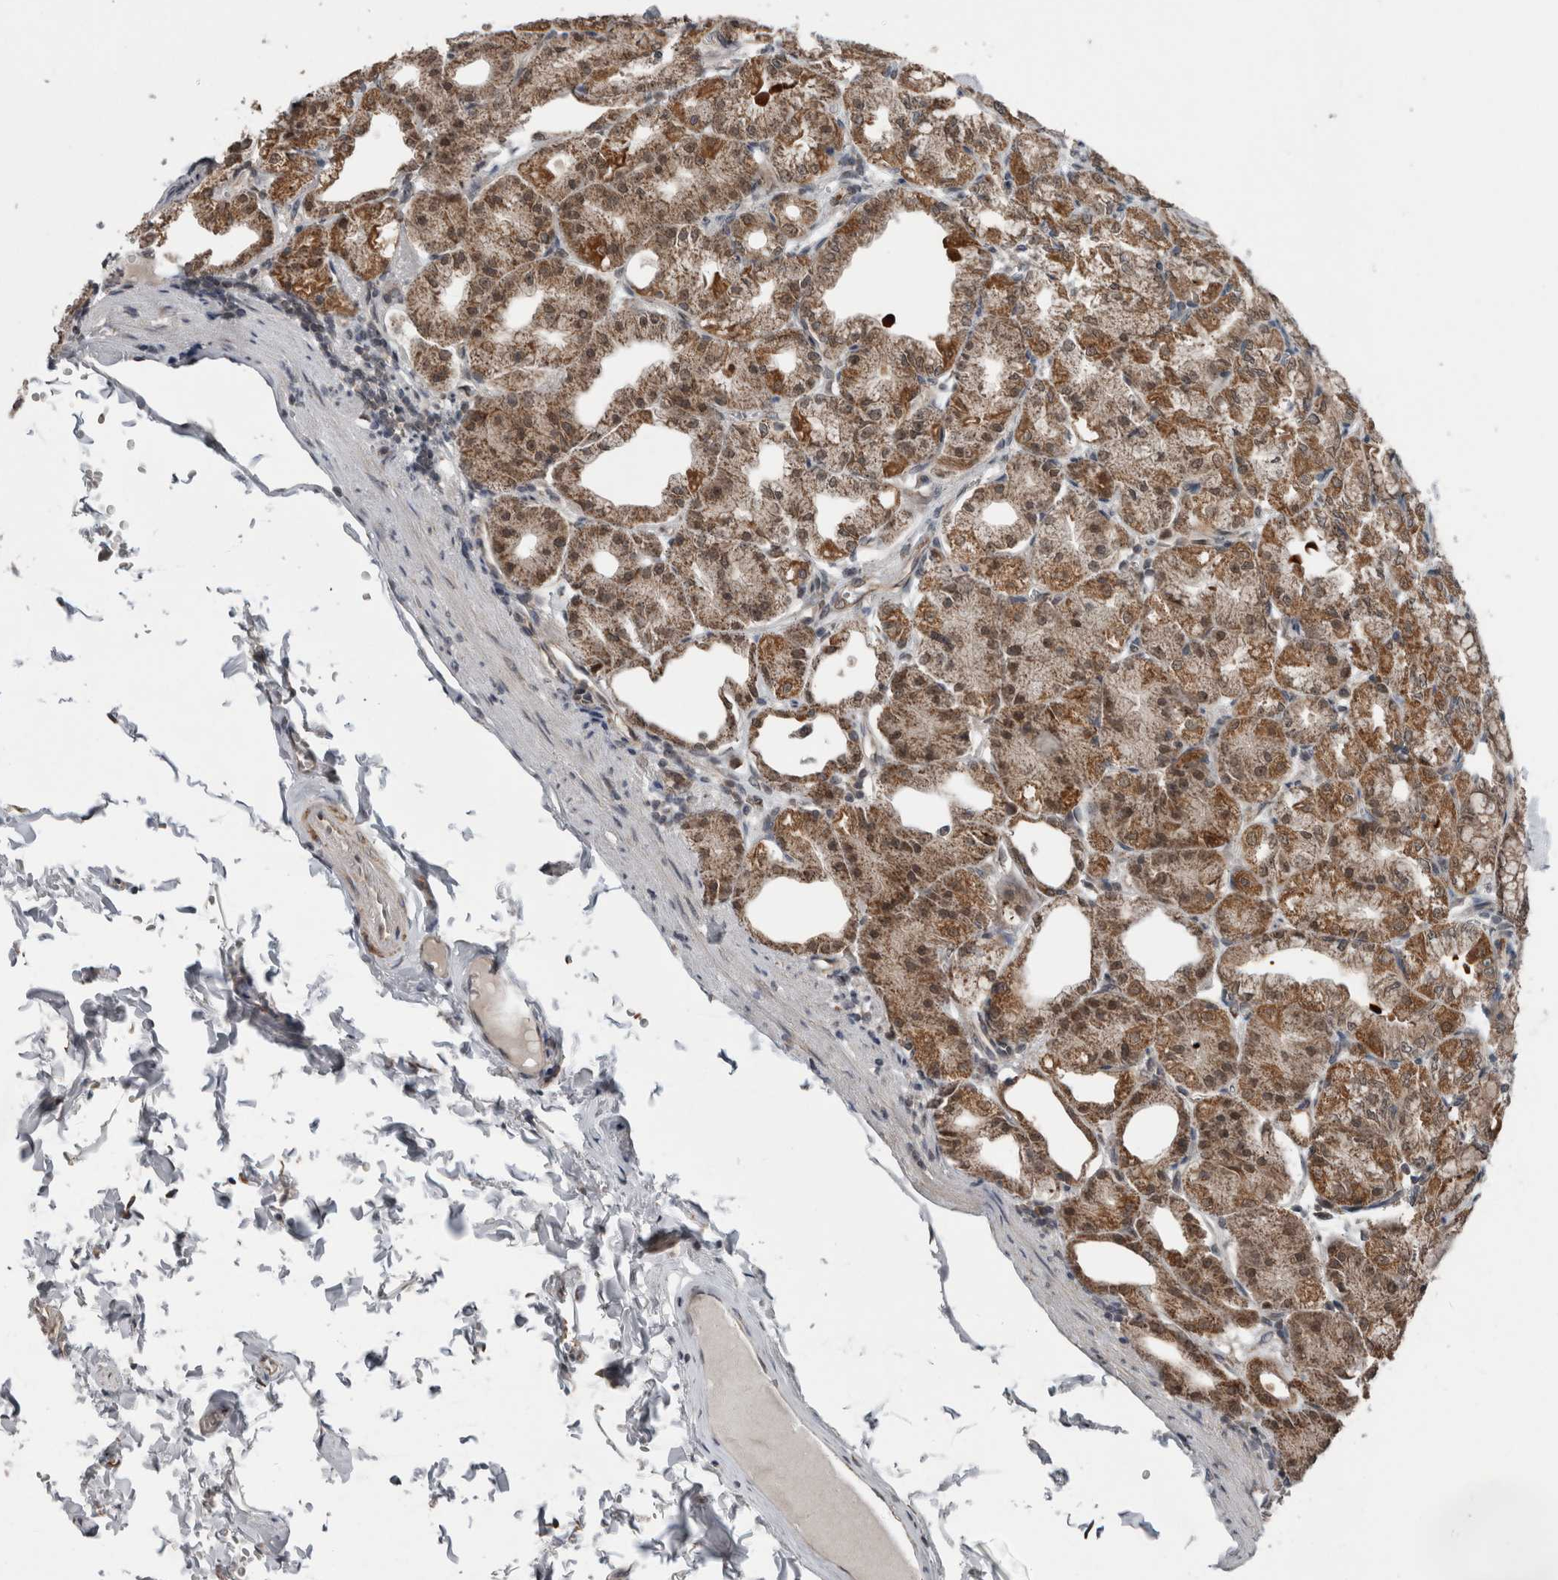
{"staining": {"intensity": "moderate", "quantity": ">75%", "location": "cytoplasmic/membranous,nuclear"}, "tissue": "stomach", "cell_type": "Glandular cells", "image_type": "normal", "snomed": [{"axis": "morphology", "description": "Normal tissue, NOS"}, {"axis": "topography", "description": "Stomach, lower"}], "caption": "Moderate cytoplasmic/membranous,nuclear positivity for a protein is appreciated in approximately >75% of glandular cells of normal stomach using IHC.", "gene": "ENY2", "patient": {"sex": "male", "age": 71}}